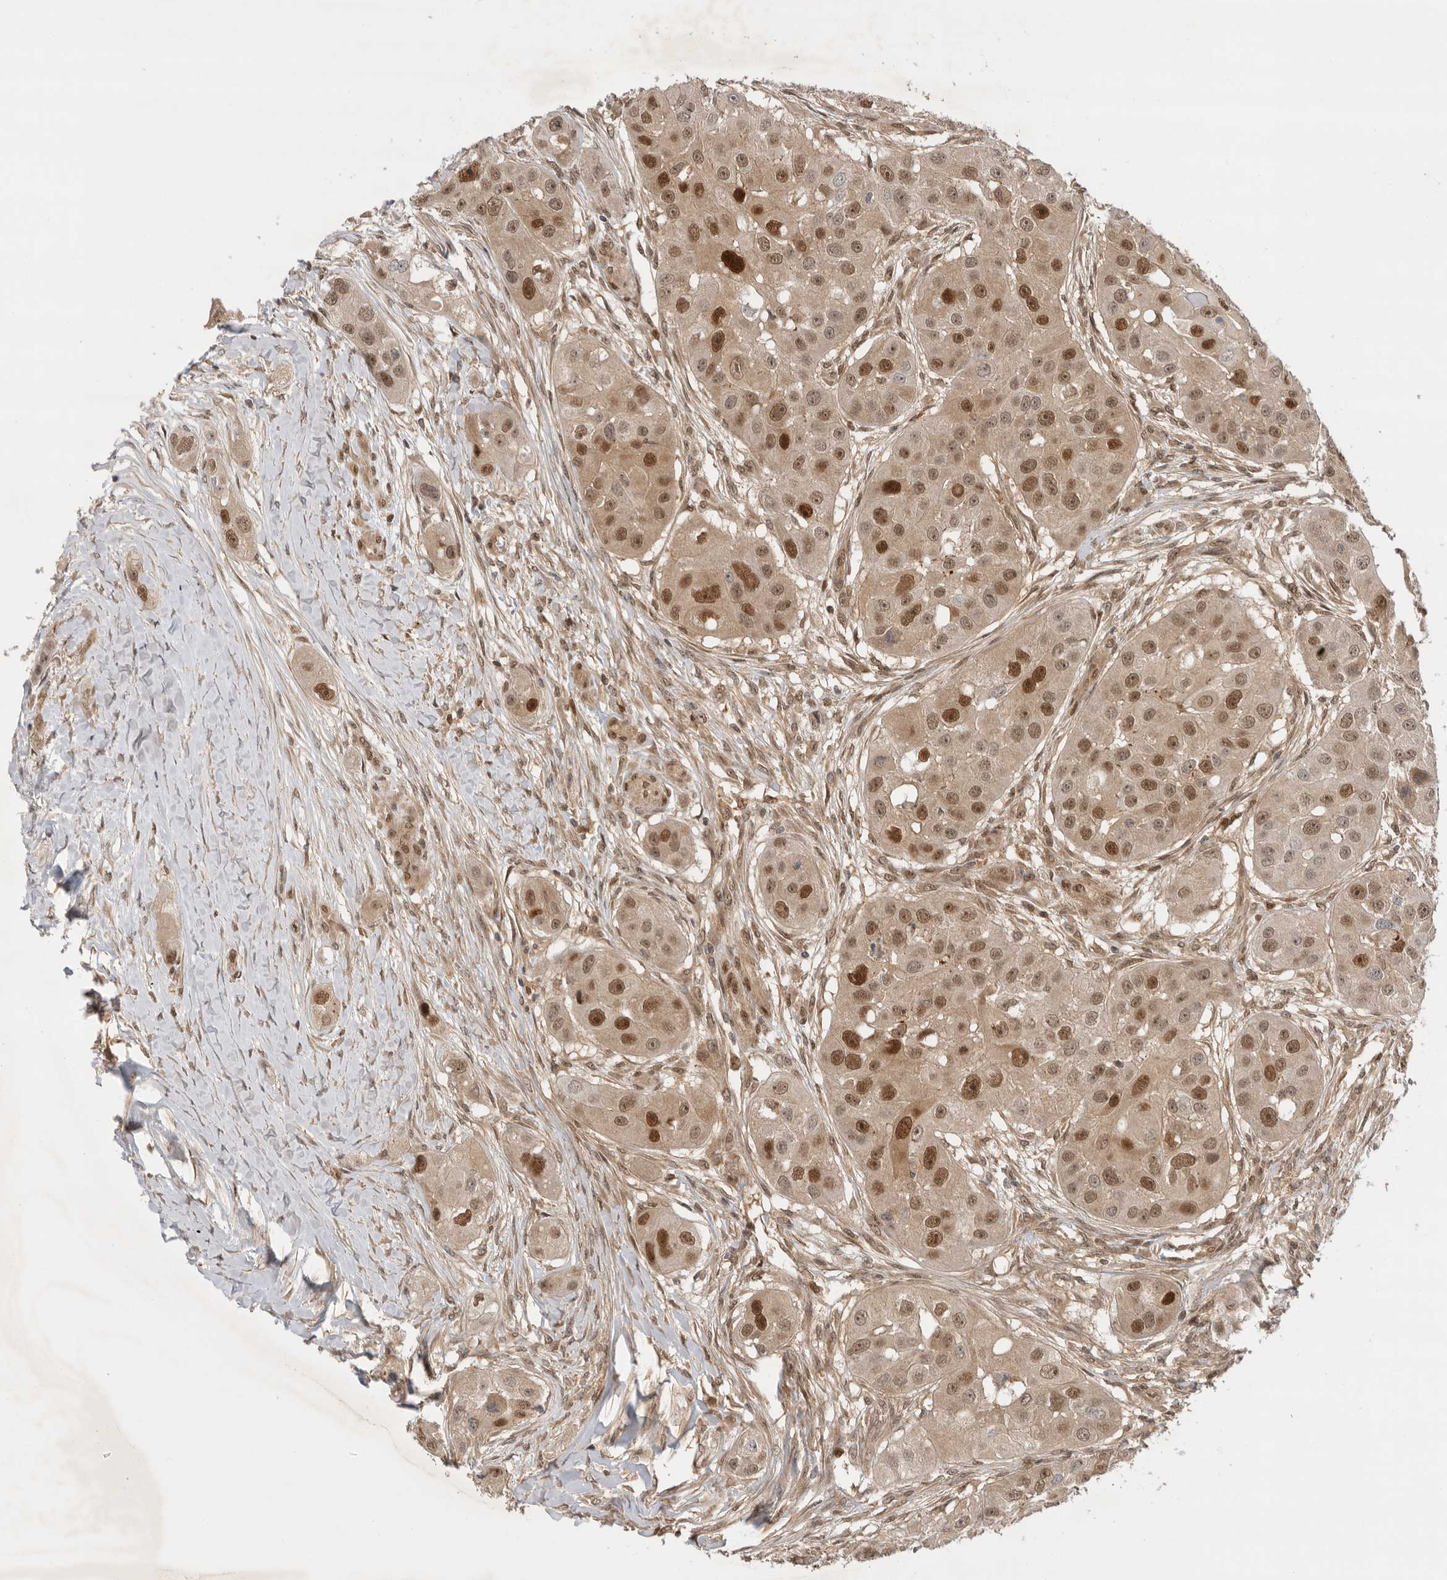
{"staining": {"intensity": "moderate", "quantity": ">75%", "location": "nuclear"}, "tissue": "head and neck cancer", "cell_type": "Tumor cells", "image_type": "cancer", "snomed": [{"axis": "morphology", "description": "Normal tissue, NOS"}, {"axis": "morphology", "description": "Squamous cell carcinoma, NOS"}, {"axis": "topography", "description": "Skeletal muscle"}, {"axis": "topography", "description": "Head-Neck"}], "caption": "Protein staining of head and neck squamous cell carcinoma tissue shows moderate nuclear staining in about >75% of tumor cells.", "gene": "DCAF8", "patient": {"sex": "male", "age": 51}}